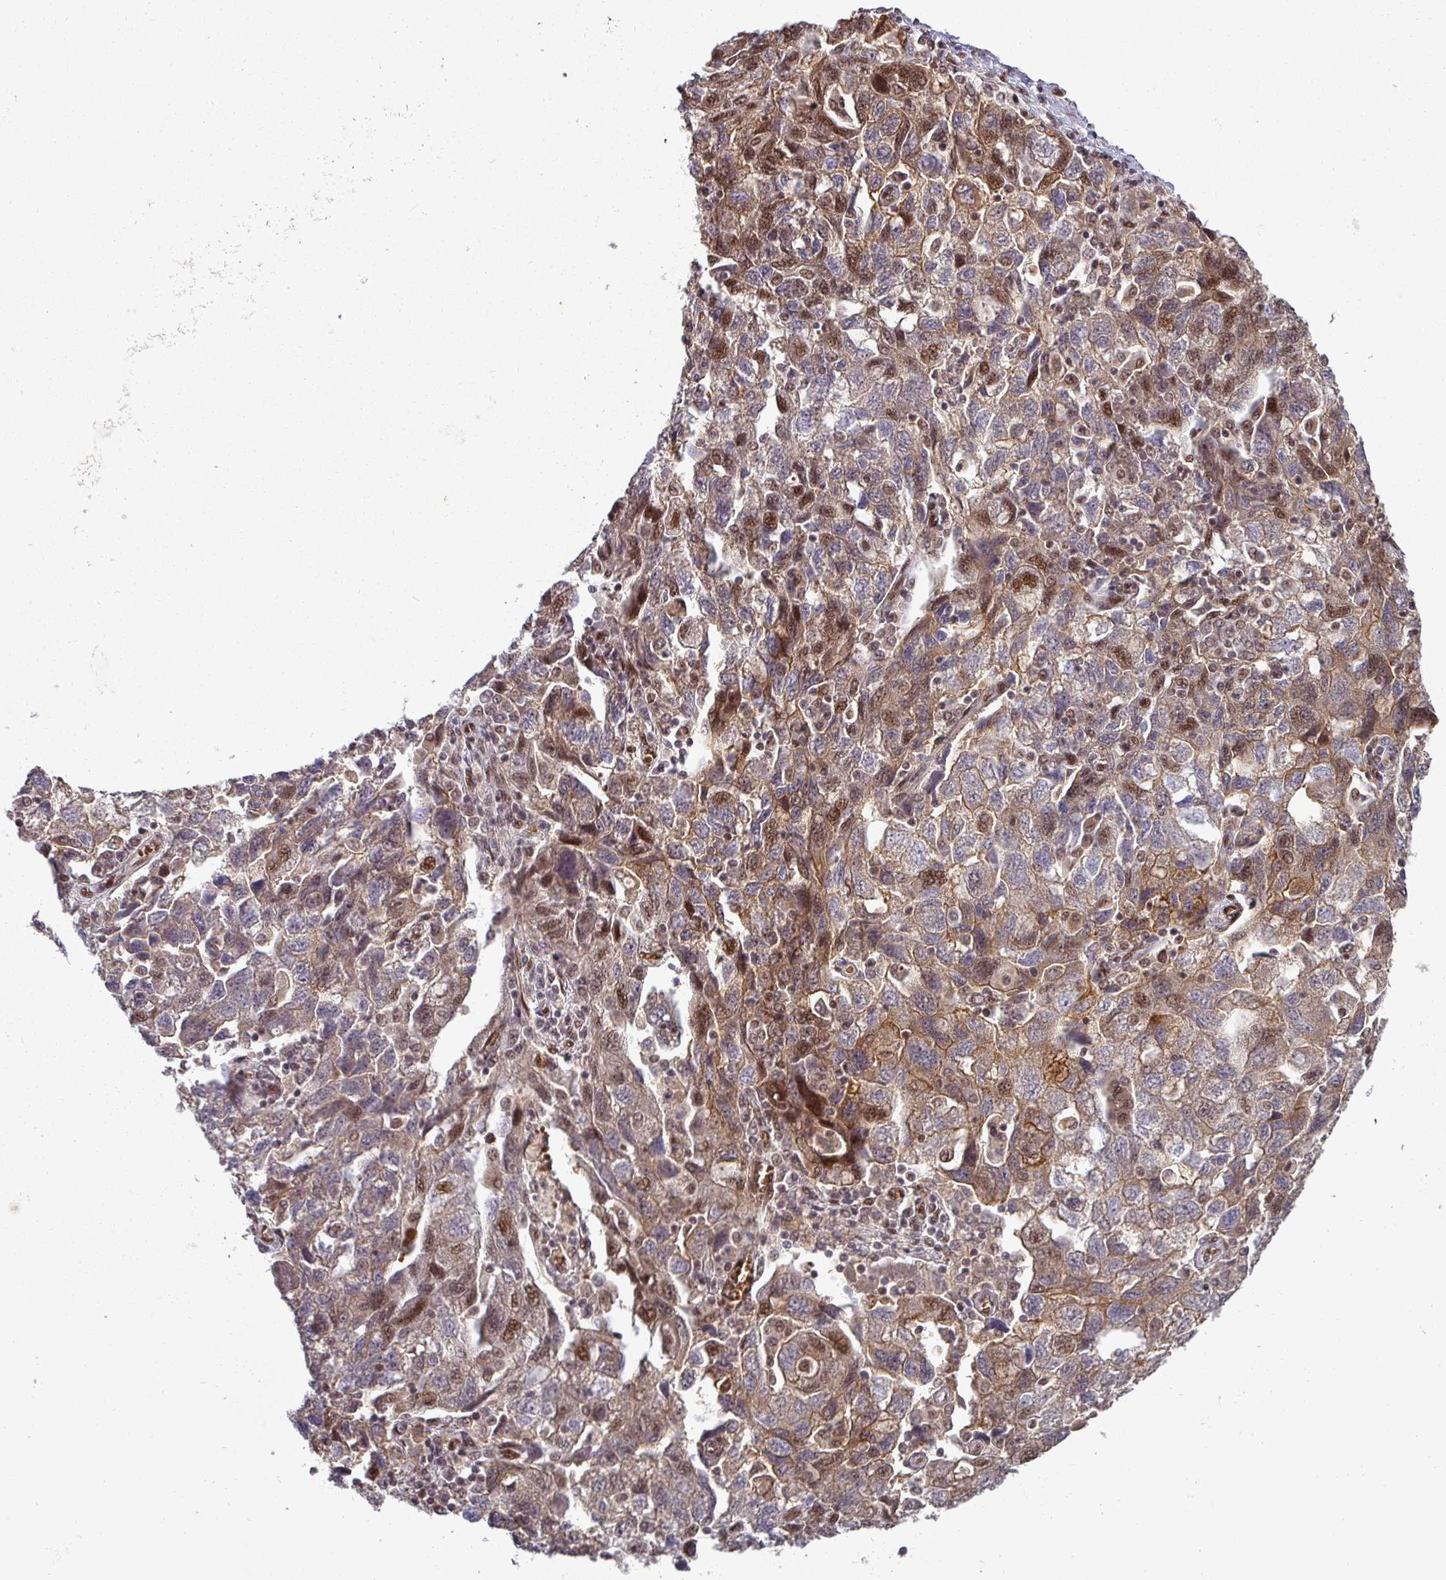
{"staining": {"intensity": "moderate", "quantity": "25%-75%", "location": "cytoplasmic/membranous,nuclear"}, "tissue": "ovarian cancer", "cell_type": "Tumor cells", "image_type": "cancer", "snomed": [{"axis": "morphology", "description": "Carcinoma, NOS"}, {"axis": "morphology", "description": "Cystadenocarcinoma, serous, NOS"}, {"axis": "topography", "description": "Ovary"}], "caption": "Protein expression analysis of ovarian cancer exhibits moderate cytoplasmic/membranous and nuclear expression in about 25%-75% of tumor cells. Nuclei are stained in blue.", "gene": "CIC", "patient": {"sex": "female", "age": 69}}